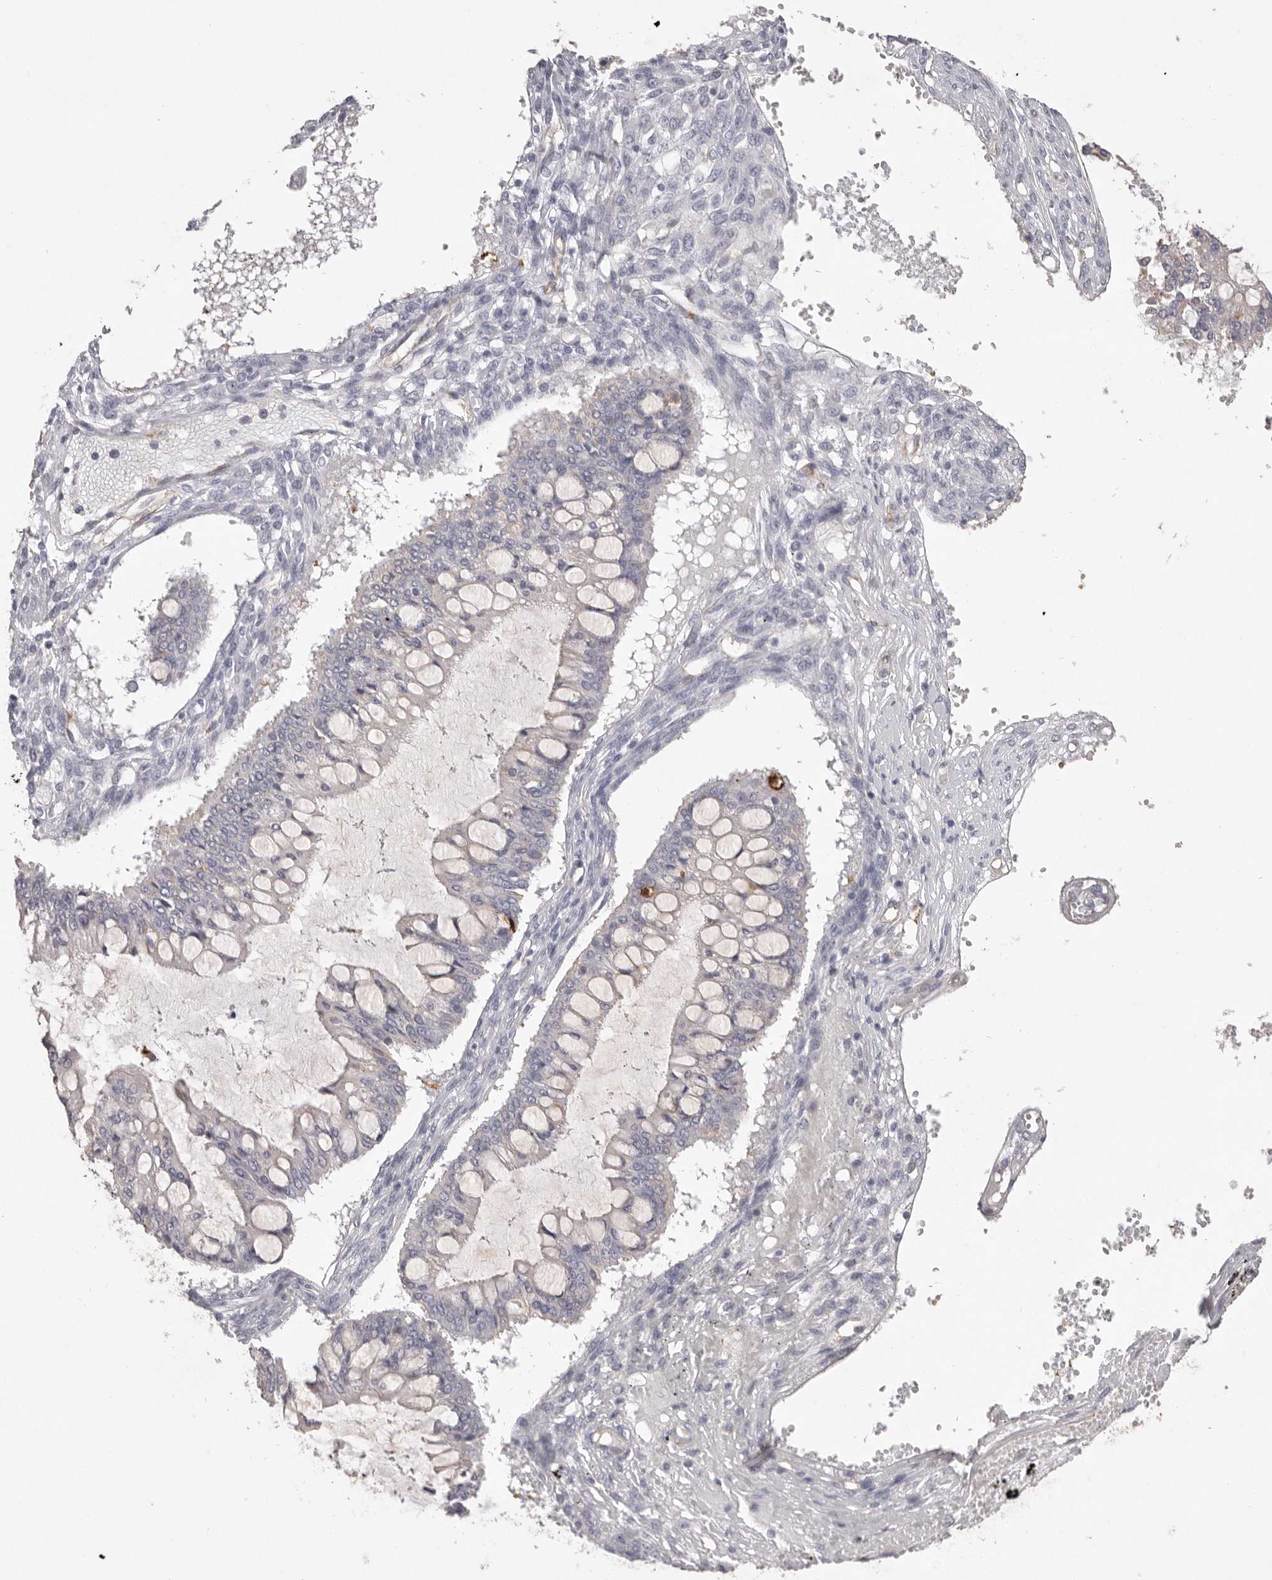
{"staining": {"intensity": "negative", "quantity": "none", "location": "none"}, "tissue": "ovarian cancer", "cell_type": "Tumor cells", "image_type": "cancer", "snomed": [{"axis": "morphology", "description": "Cystadenocarcinoma, mucinous, NOS"}, {"axis": "topography", "description": "Ovary"}], "caption": "IHC image of human ovarian cancer (mucinous cystadenocarcinoma) stained for a protein (brown), which shows no positivity in tumor cells. The staining was performed using DAB (3,3'-diaminobenzidine) to visualize the protein expression in brown, while the nuclei were stained in blue with hematoxylin (Magnification: 20x).", "gene": "ZYG11B", "patient": {"sex": "female", "age": 73}}